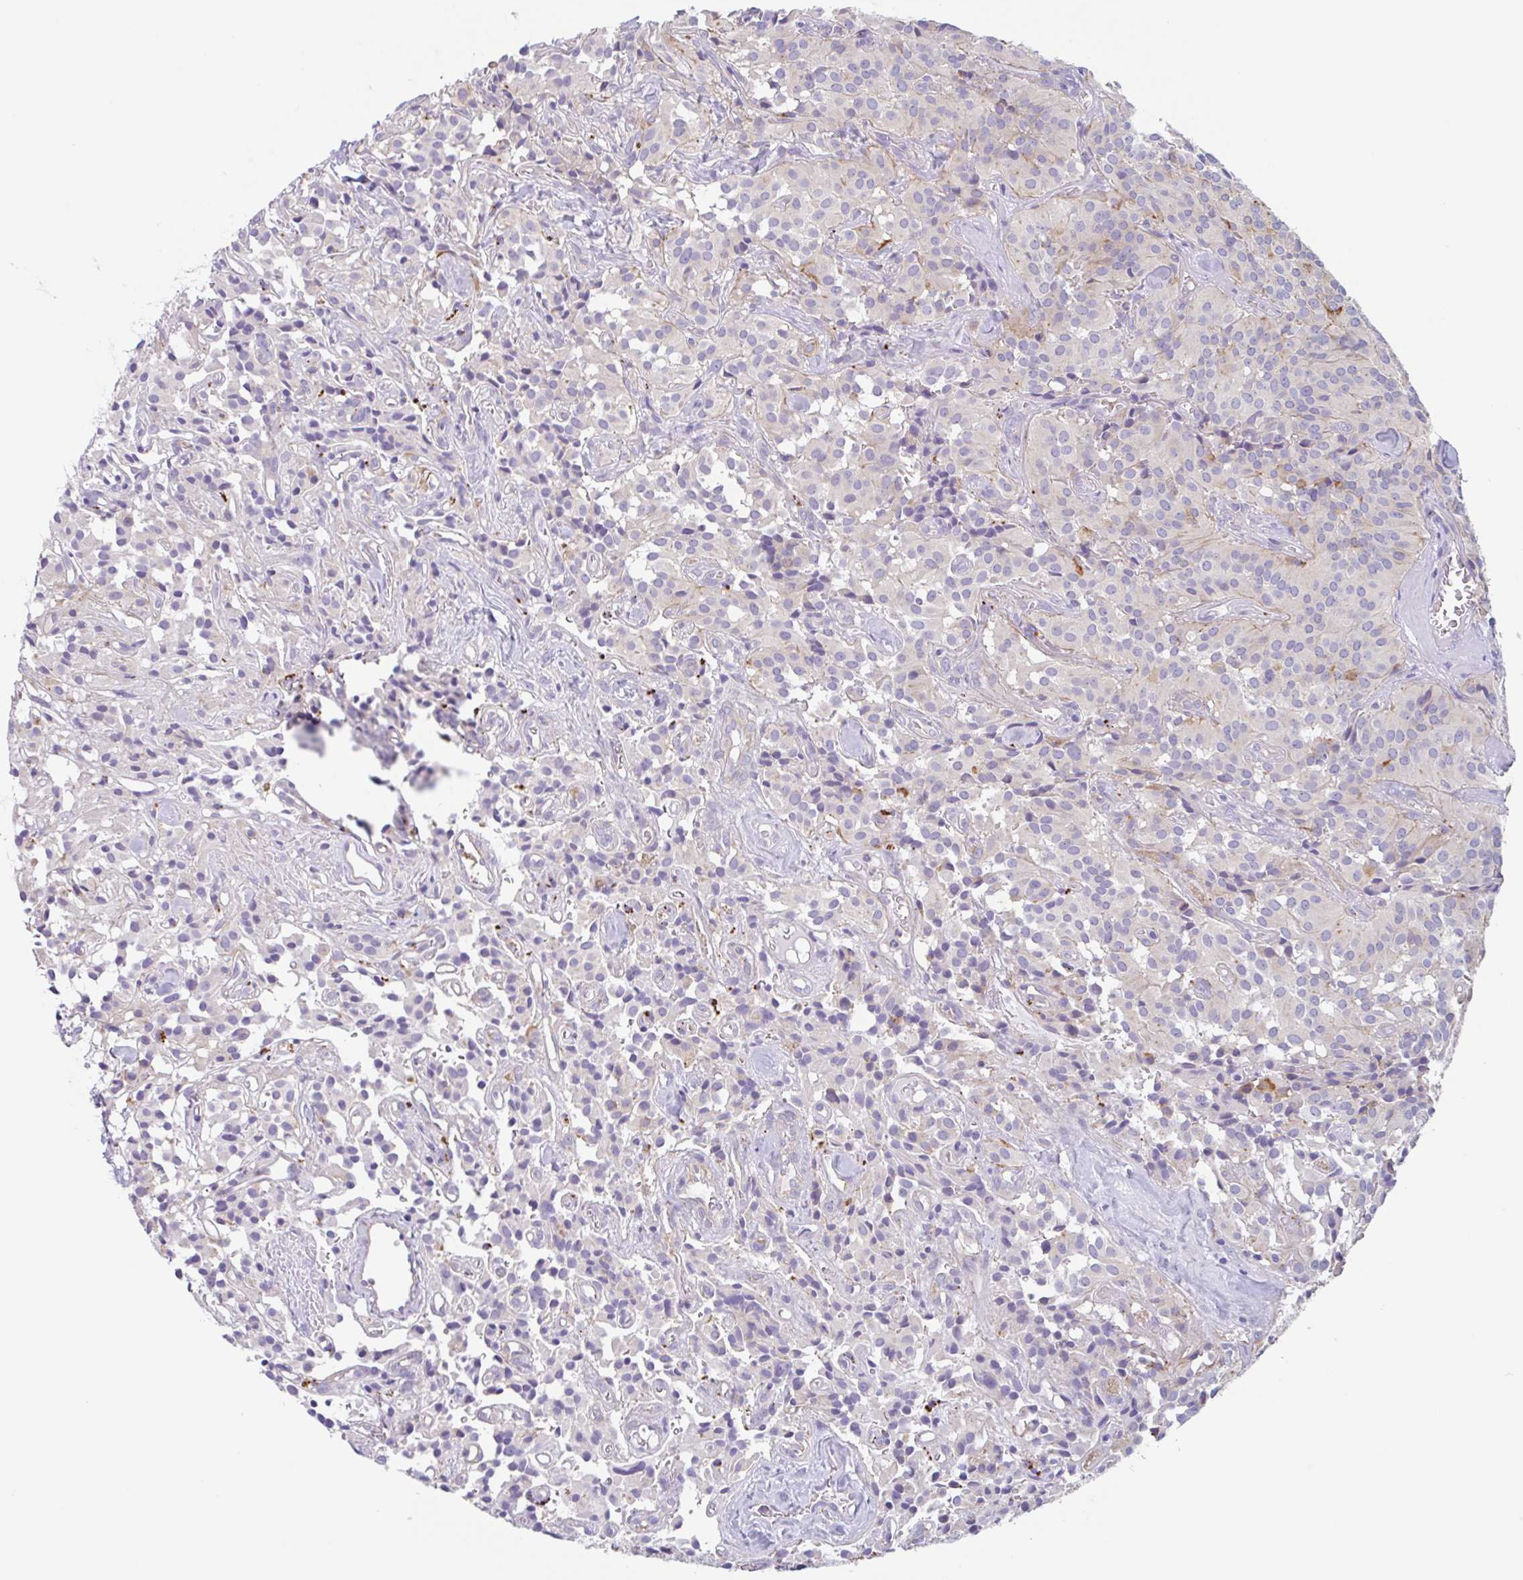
{"staining": {"intensity": "negative", "quantity": "none", "location": "none"}, "tissue": "glioma", "cell_type": "Tumor cells", "image_type": "cancer", "snomed": [{"axis": "morphology", "description": "Glioma, malignant, Low grade"}, {"axis": "topography", "description": "Brain"}], "caption": "Histopathology image shows no significant protein expression in tumor cells of glioma.", "gene": "LENG9", "patient": {"sex": "male", "age": 42}}